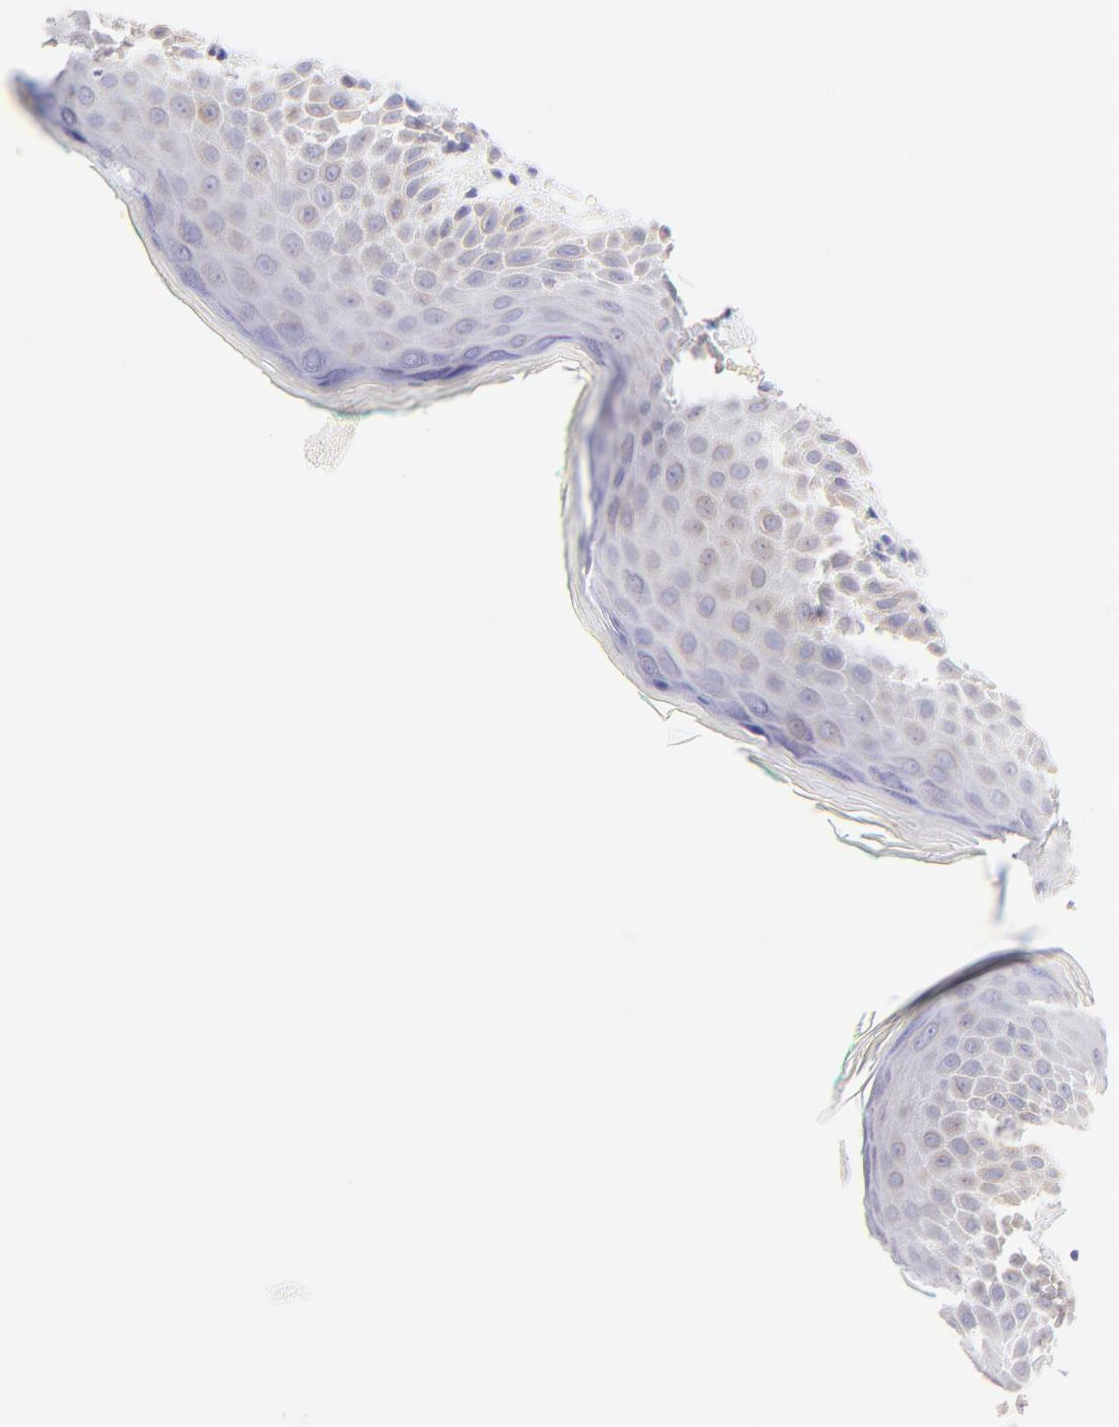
{"staining": {"intensity": "weak", "quantity": "<25%", "location": "cytoplasmic/membranous"}, "tissue": "skin", "cell_type": "Epidermal cells", "image_type": "normal", "snomed": [{"axis": "morphology", "description": "Normal tissue, NOS"}, {"axis": "topography", "description": "Anal"}], "caption": "There is no significant positivity in epidermal cells of skin.", "gene": "EBP", "patient": {"sex": "male", "age": 74}}